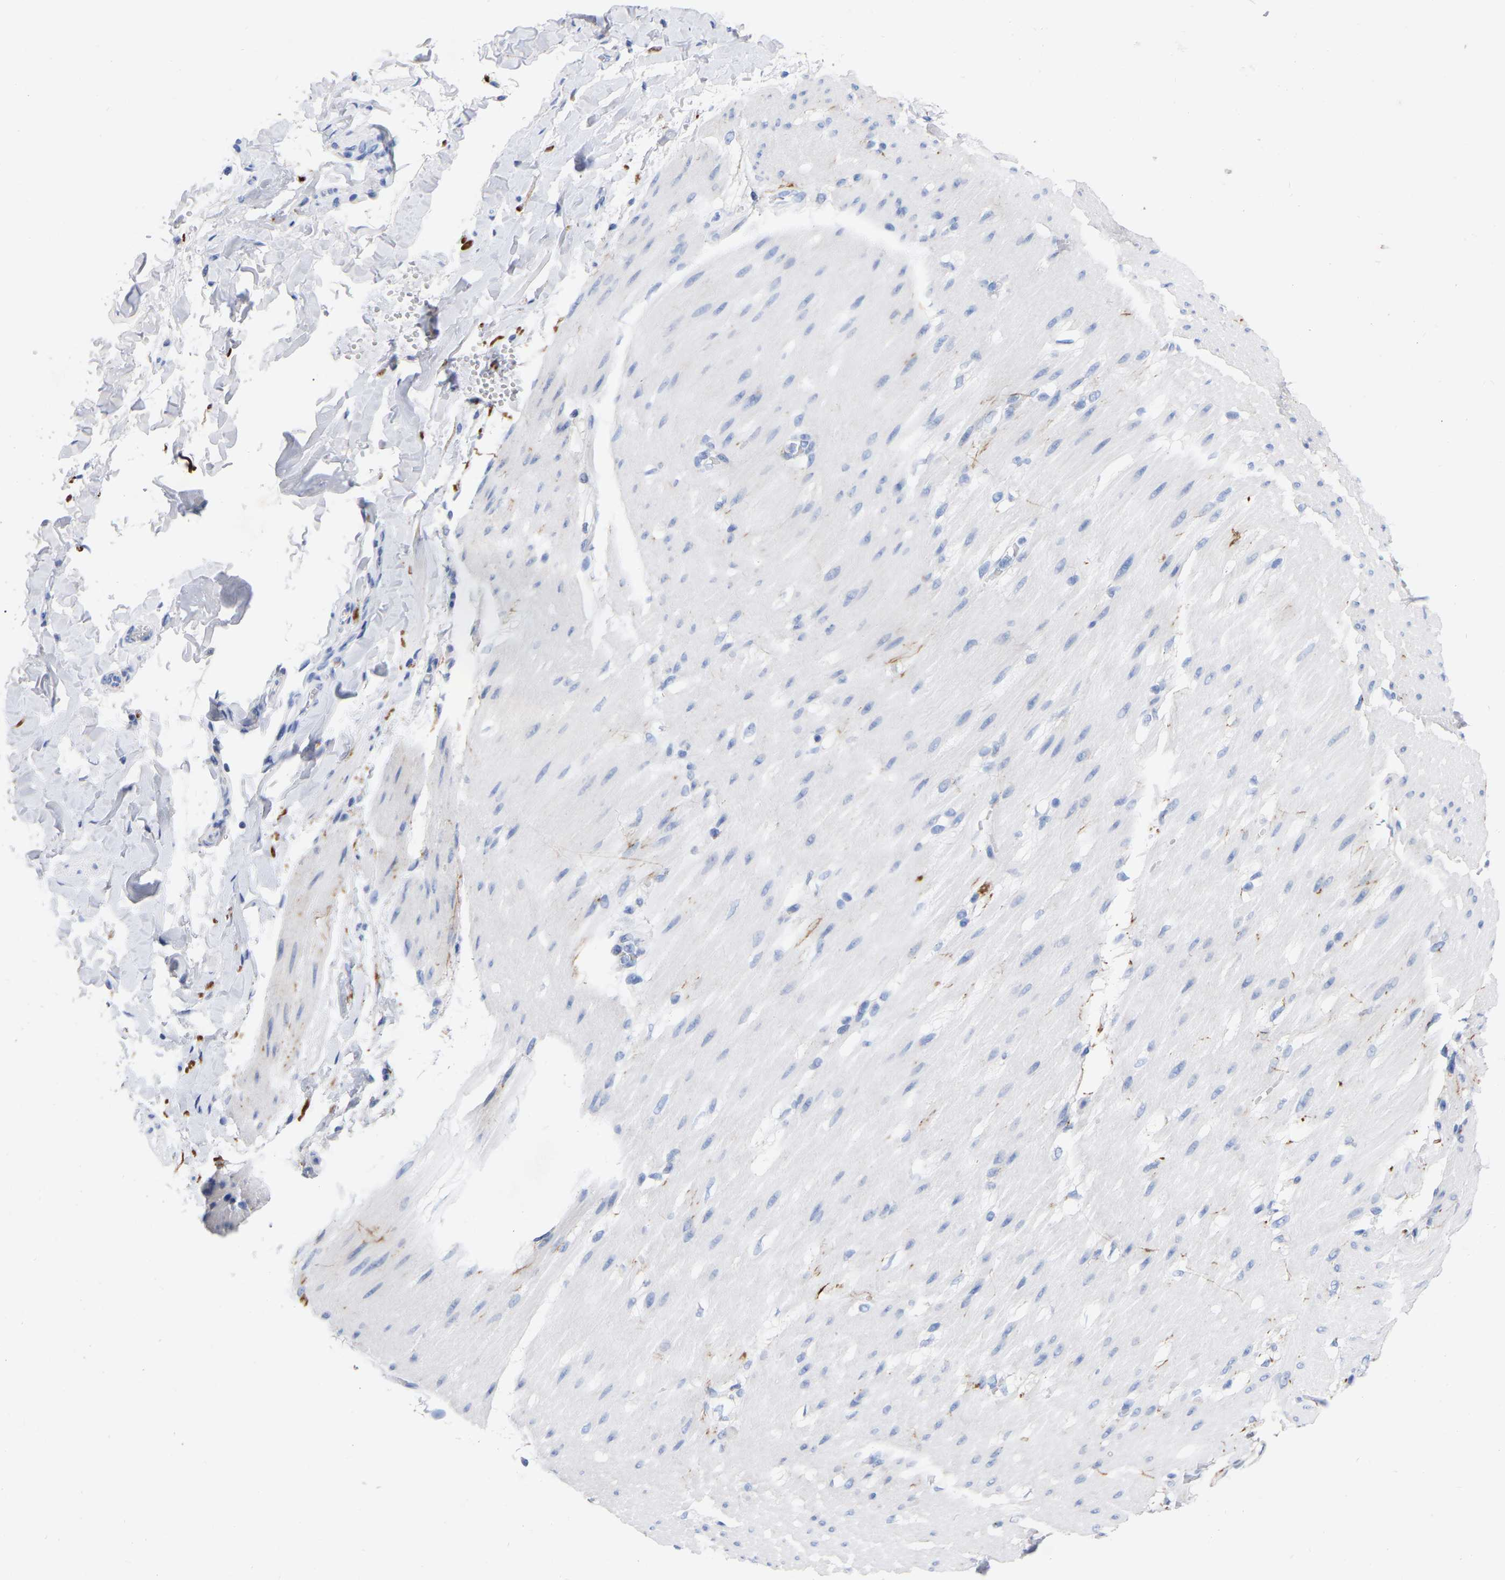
{"staining": {"intensity": "negative", "quantity": "none", "location": "none"}, "tissue": "adipose tissue", "cell_type": "Adipocytes", "image_type": "normal", "snomed": [{"axis": "morphology", "description": "Normal tissue, NOS"}, {"axis": "morphology", "description": "Adenocarcinoma, NOS"}, {"axis": "topography", "description": "Duodenum"}, {"axis": "topography", "description": "Peripheral nerve tissue"}], "caption": "IHC histopathology image of unremarkable adipose tissue: adipose tissue stained with DAB exhibits no significant protein positivity in adipocytes.", "gene": "STRIP2", "patient": {"sex": "female", "age": 60}}